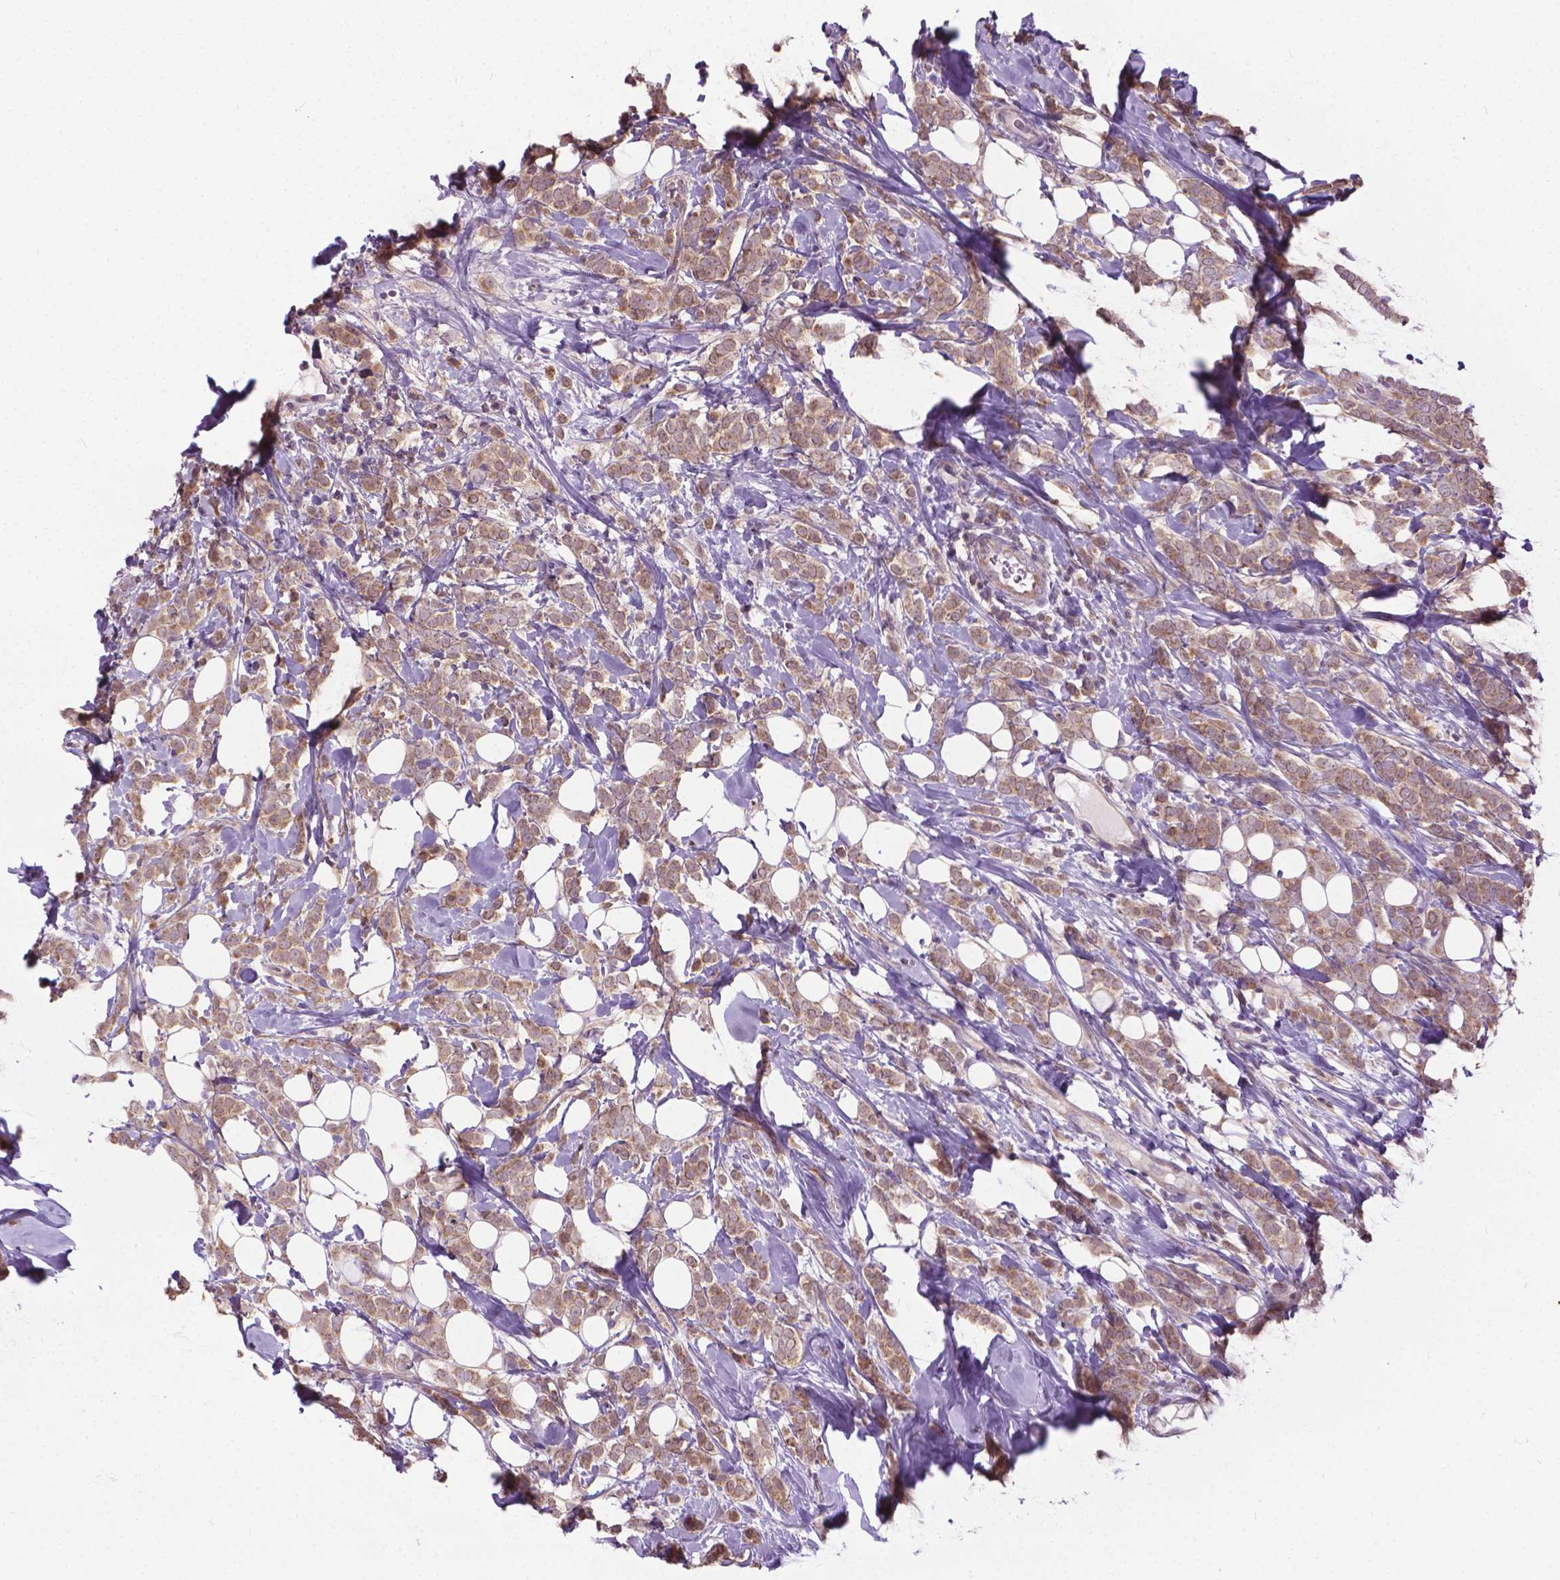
{"staining": {"intensity": "moderate", "quantity": ">75%", "location": "cytoplasmic/membranous"}, "tissue": "breast cancer", "cell_type": "Tumor cells", "image_type": "cancer", "snomed": [{"axis": "morphology", "description": "Lobular carcinoma"}, {"axis": "topography", "description": "Breast"}], "caption": "Lobular carcinoma (breast) tissue displays moderate cytoplasmic/membranous positivity in about >75% of tumor cells, visualized by immunohistochemistry. The protein is stained brown, and the nuclei are stained in blue (DAB (3,3'-diaminobenzidine) IHC with brightfield microscopy, high magnification).", "gene": "NUDT1", "patient": {"sex": "female", "age": 49}}